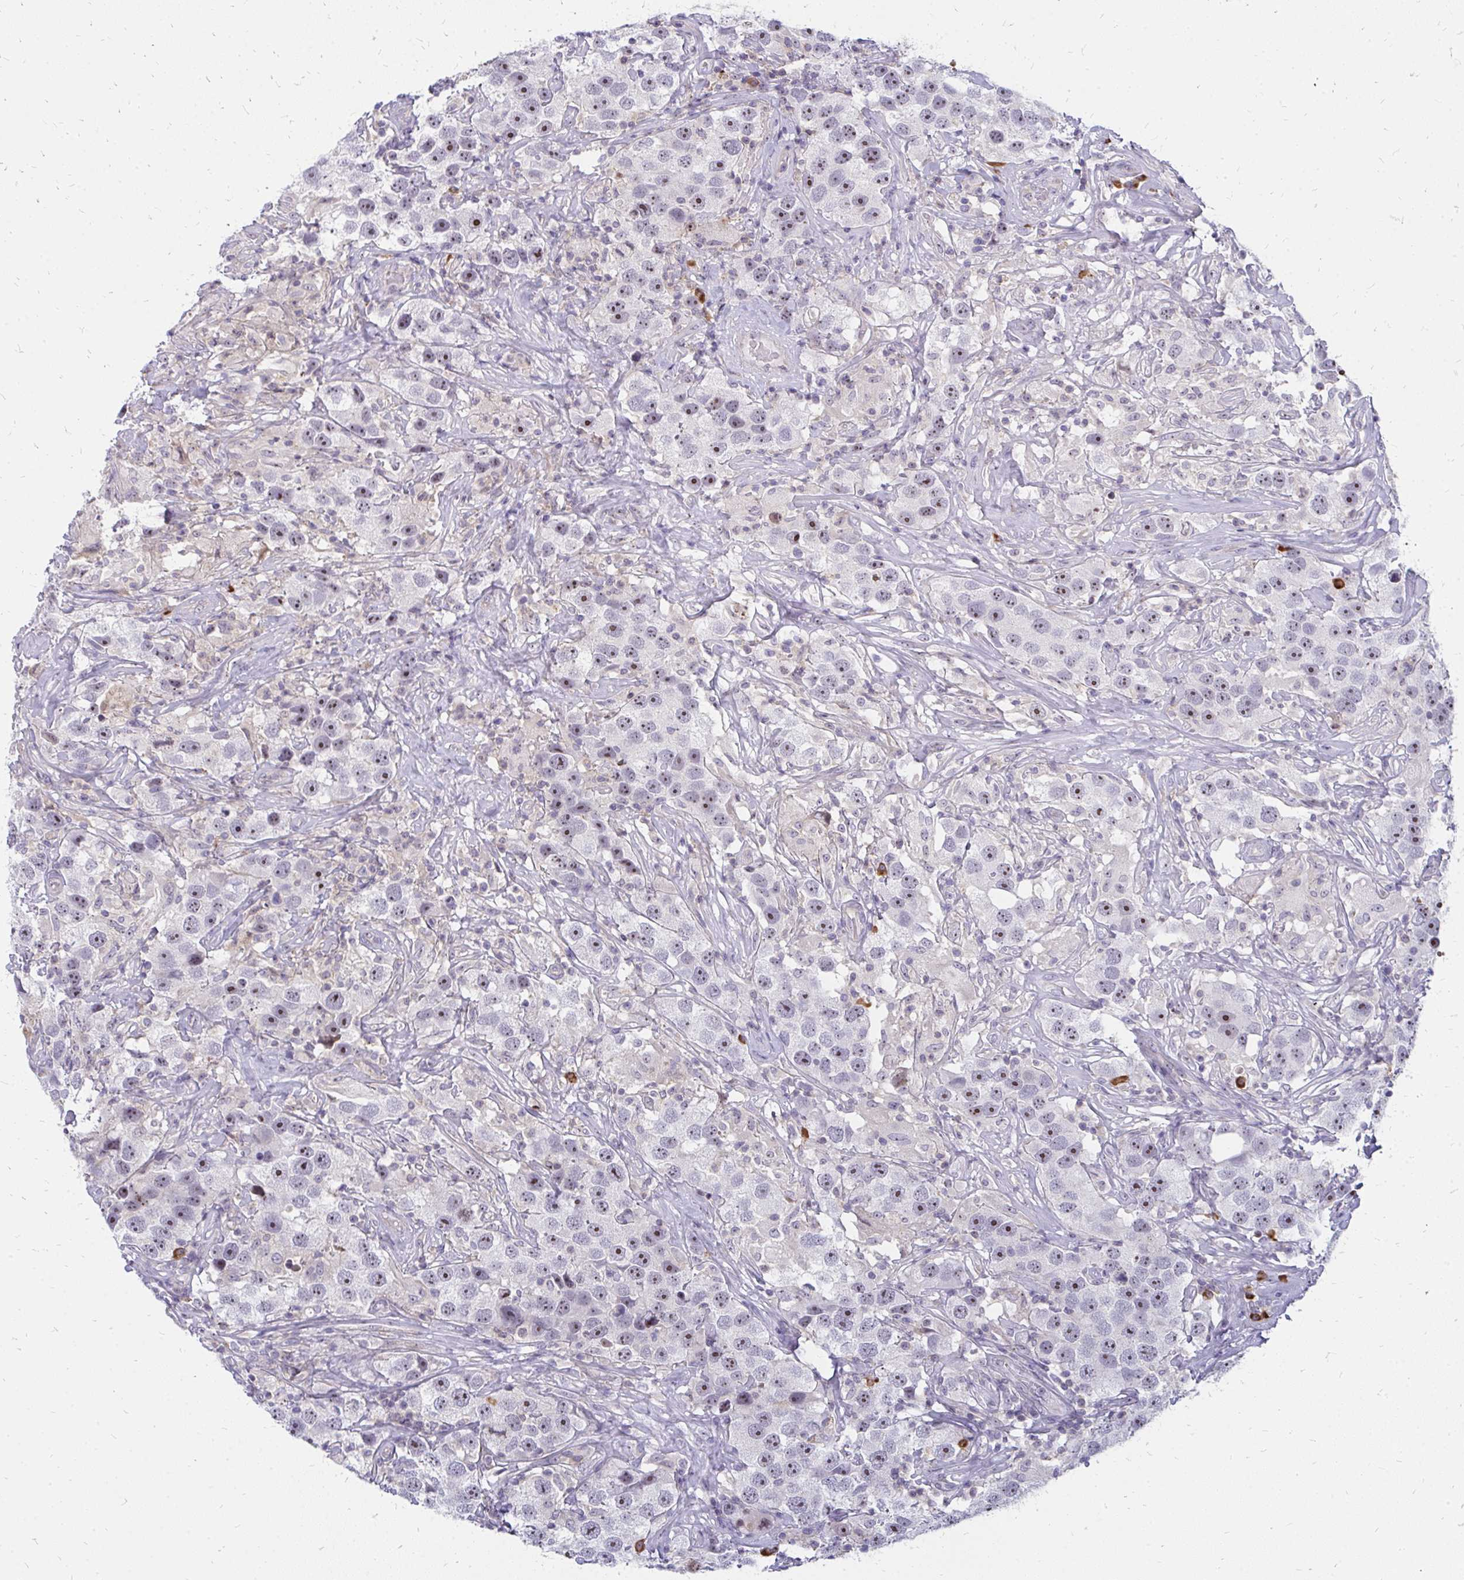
{"staining": {"intensity": "weak", "quantity": ">75%", "location": "nuclear"}, "tissue": "testis cancer", "cell_type": "Tumor cells", "image_type": "cancer", "snomed": [{"axis": "morphology", "description": "Seminoma, NOS"}, {"axis": "topography", "description": "Testis"}], "caption": "A low amount of weak nuclear positivity is present in approximately >75% of tumor cells in seminoma (testis) tissue.", "gene": "FAM9A", "patient": {"sex": "male", "age": 49}}